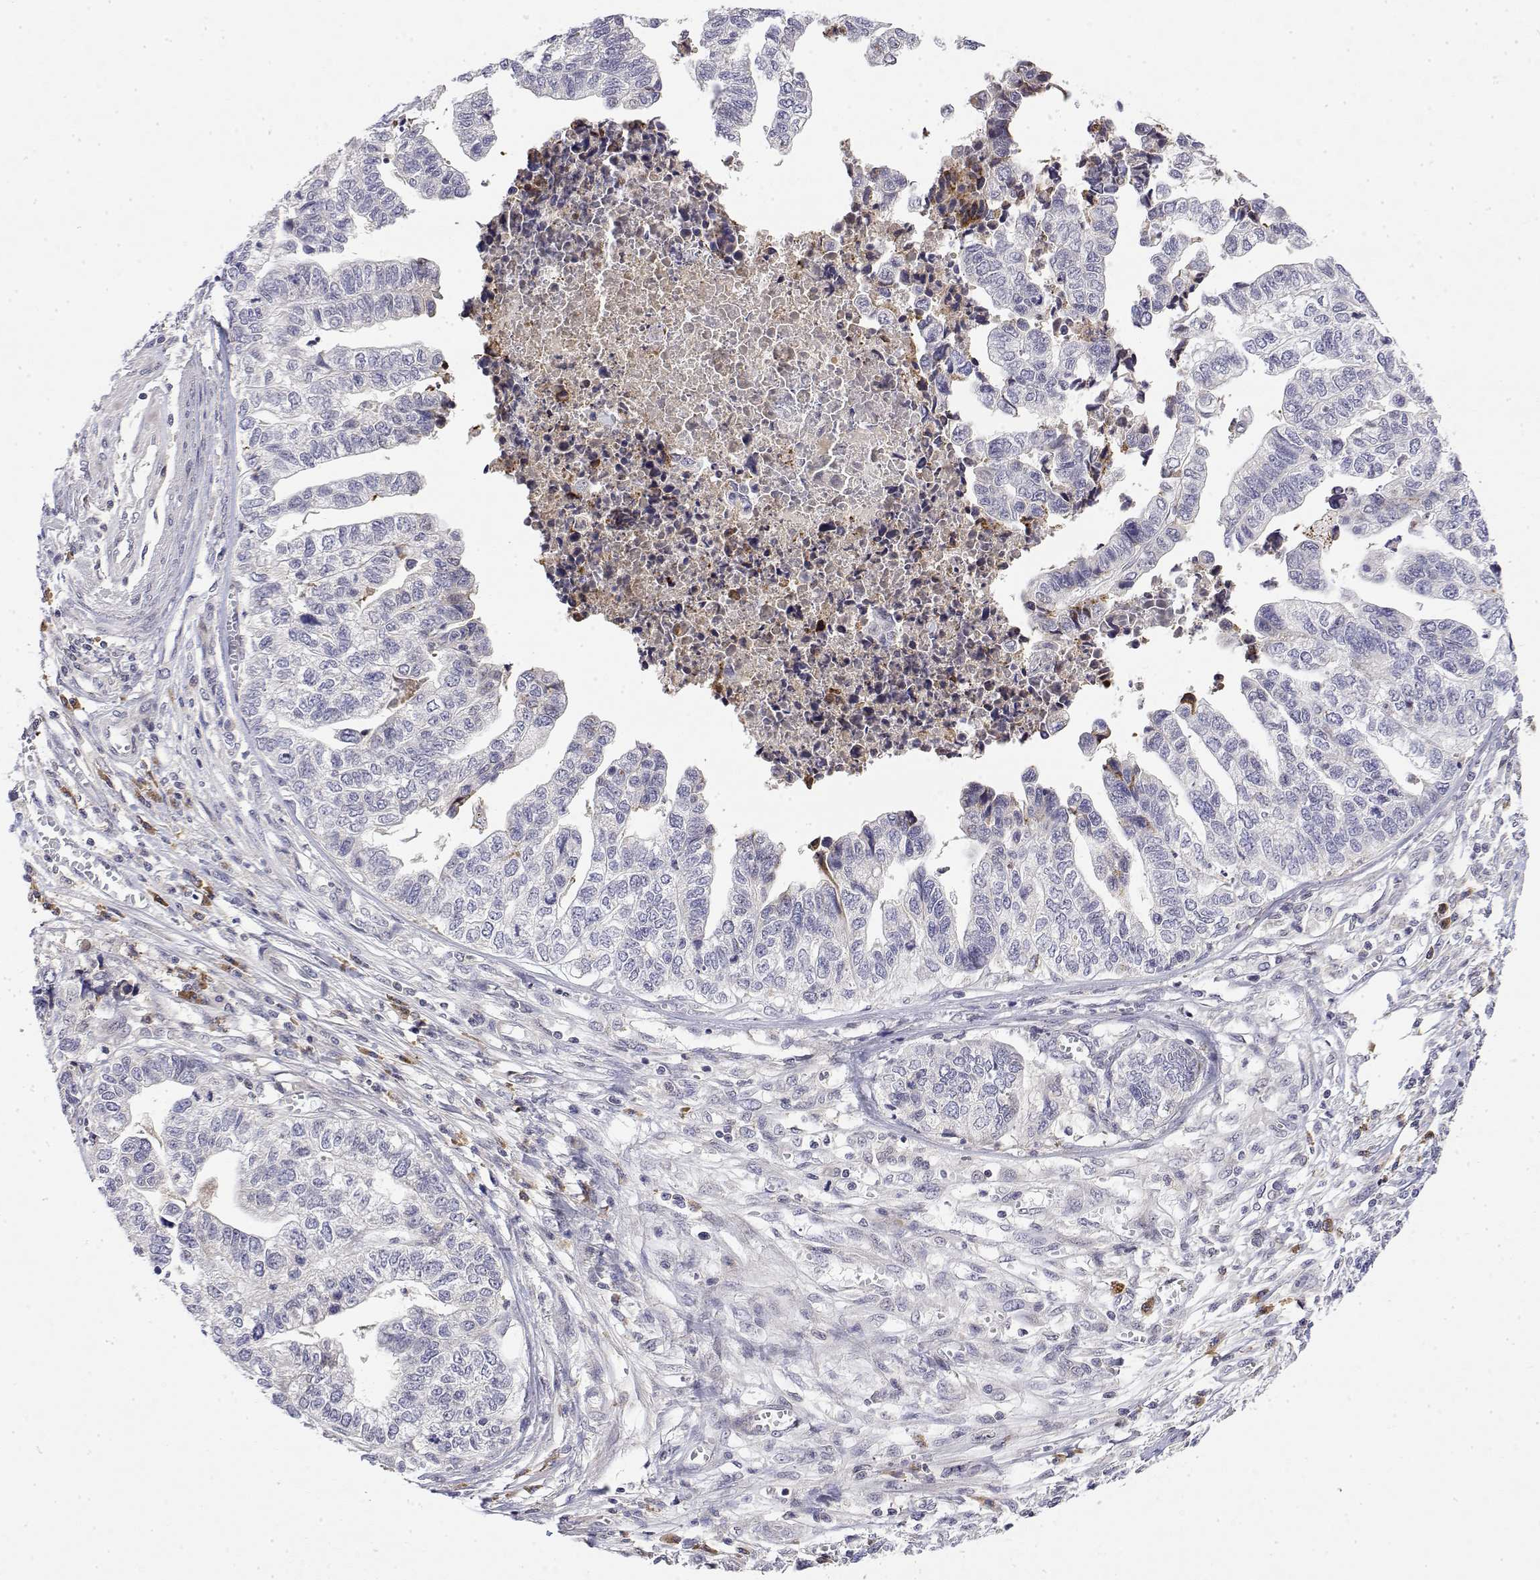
{"staining": {"intensity": "negative", "quantity": "none", "location": "none"}, "tissue": "stomach cancer", "cell_type": "Tumor cells", "image_type": "cancer", "snomed": [{"axis": "morphology", "description": "Adenocarcinoma, NOS"}, {"axis": "topography", "description": "Stomach, upper"}], "caption": "Protein analysis of adenocarcinoma (stomach) demonstrates no significant positivity in tumor cells.", "gene": "IGFBP4", "patient": {"sex": "female", "age": 67}}